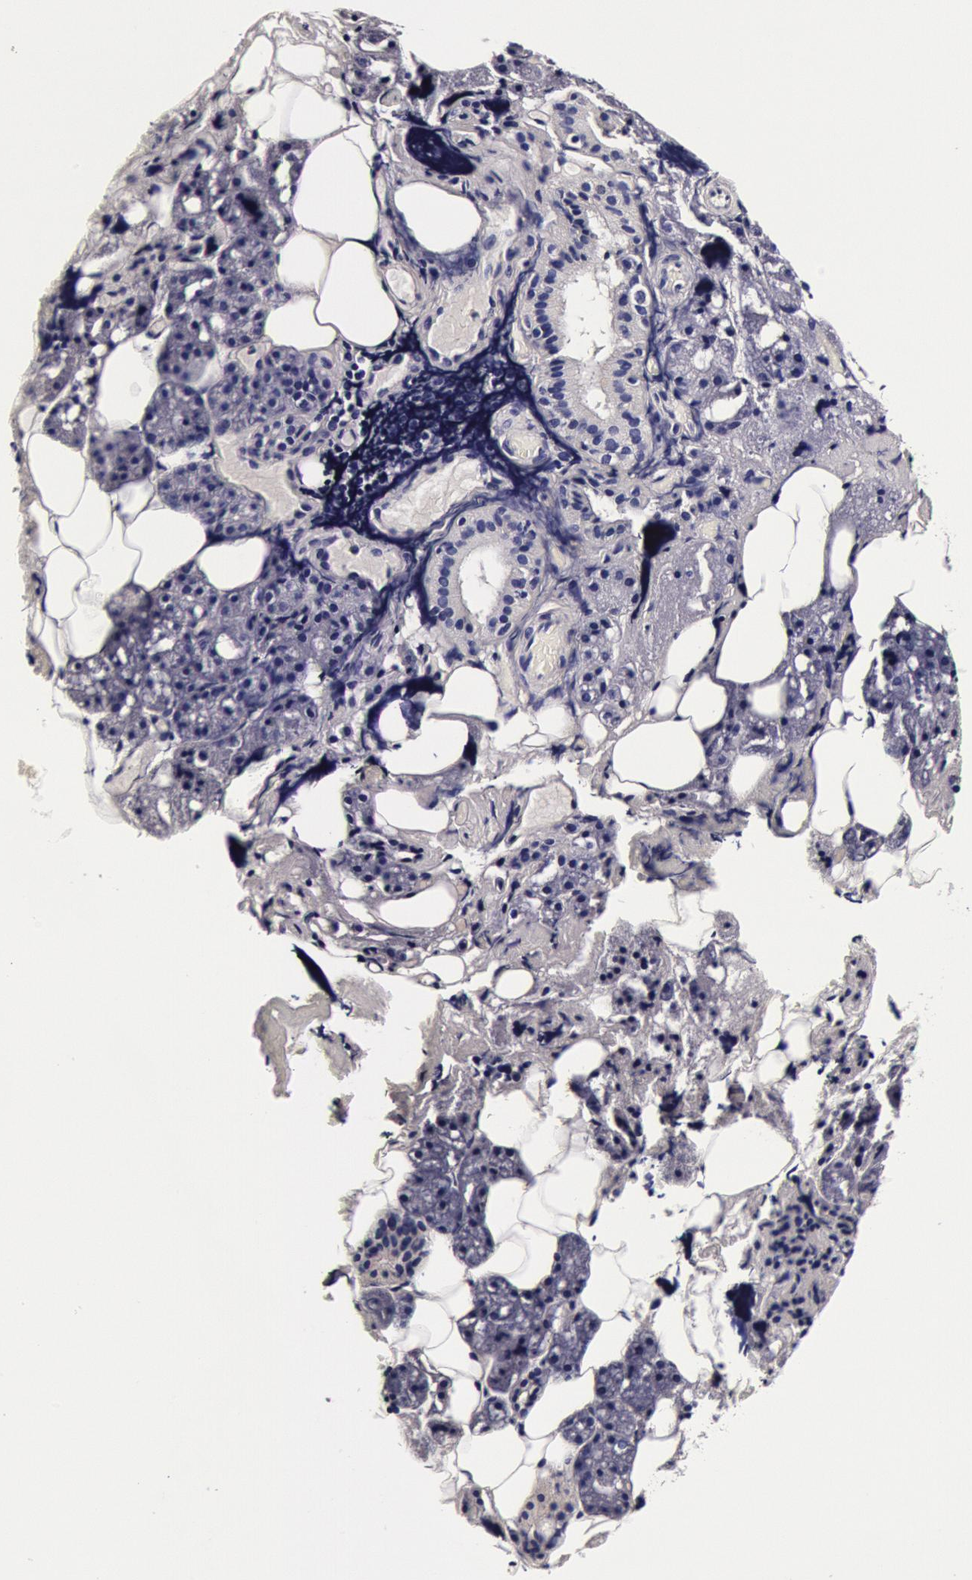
{"staining": {"intensity": "negative", "quantity": "none", "location": "none"}, "tissue": "salivary gland", "cell_type": "Glandular cells", "image_type": "normal", "snomed": [{"axis": "morphology", "description": "Normal tissue, NOS"}, {"axis": "topography", "description": "Salivary gland"}], "caption": "Immunohistochemistry (IHC) histopathology image of normal salivary gland: human salivary gland stained with DAB (3,3'-diaminobenzidine) shows no significant protein staining in glandular cells.", "gene": "CCDC22", "patient": {"sex": "female", "age": 55}}